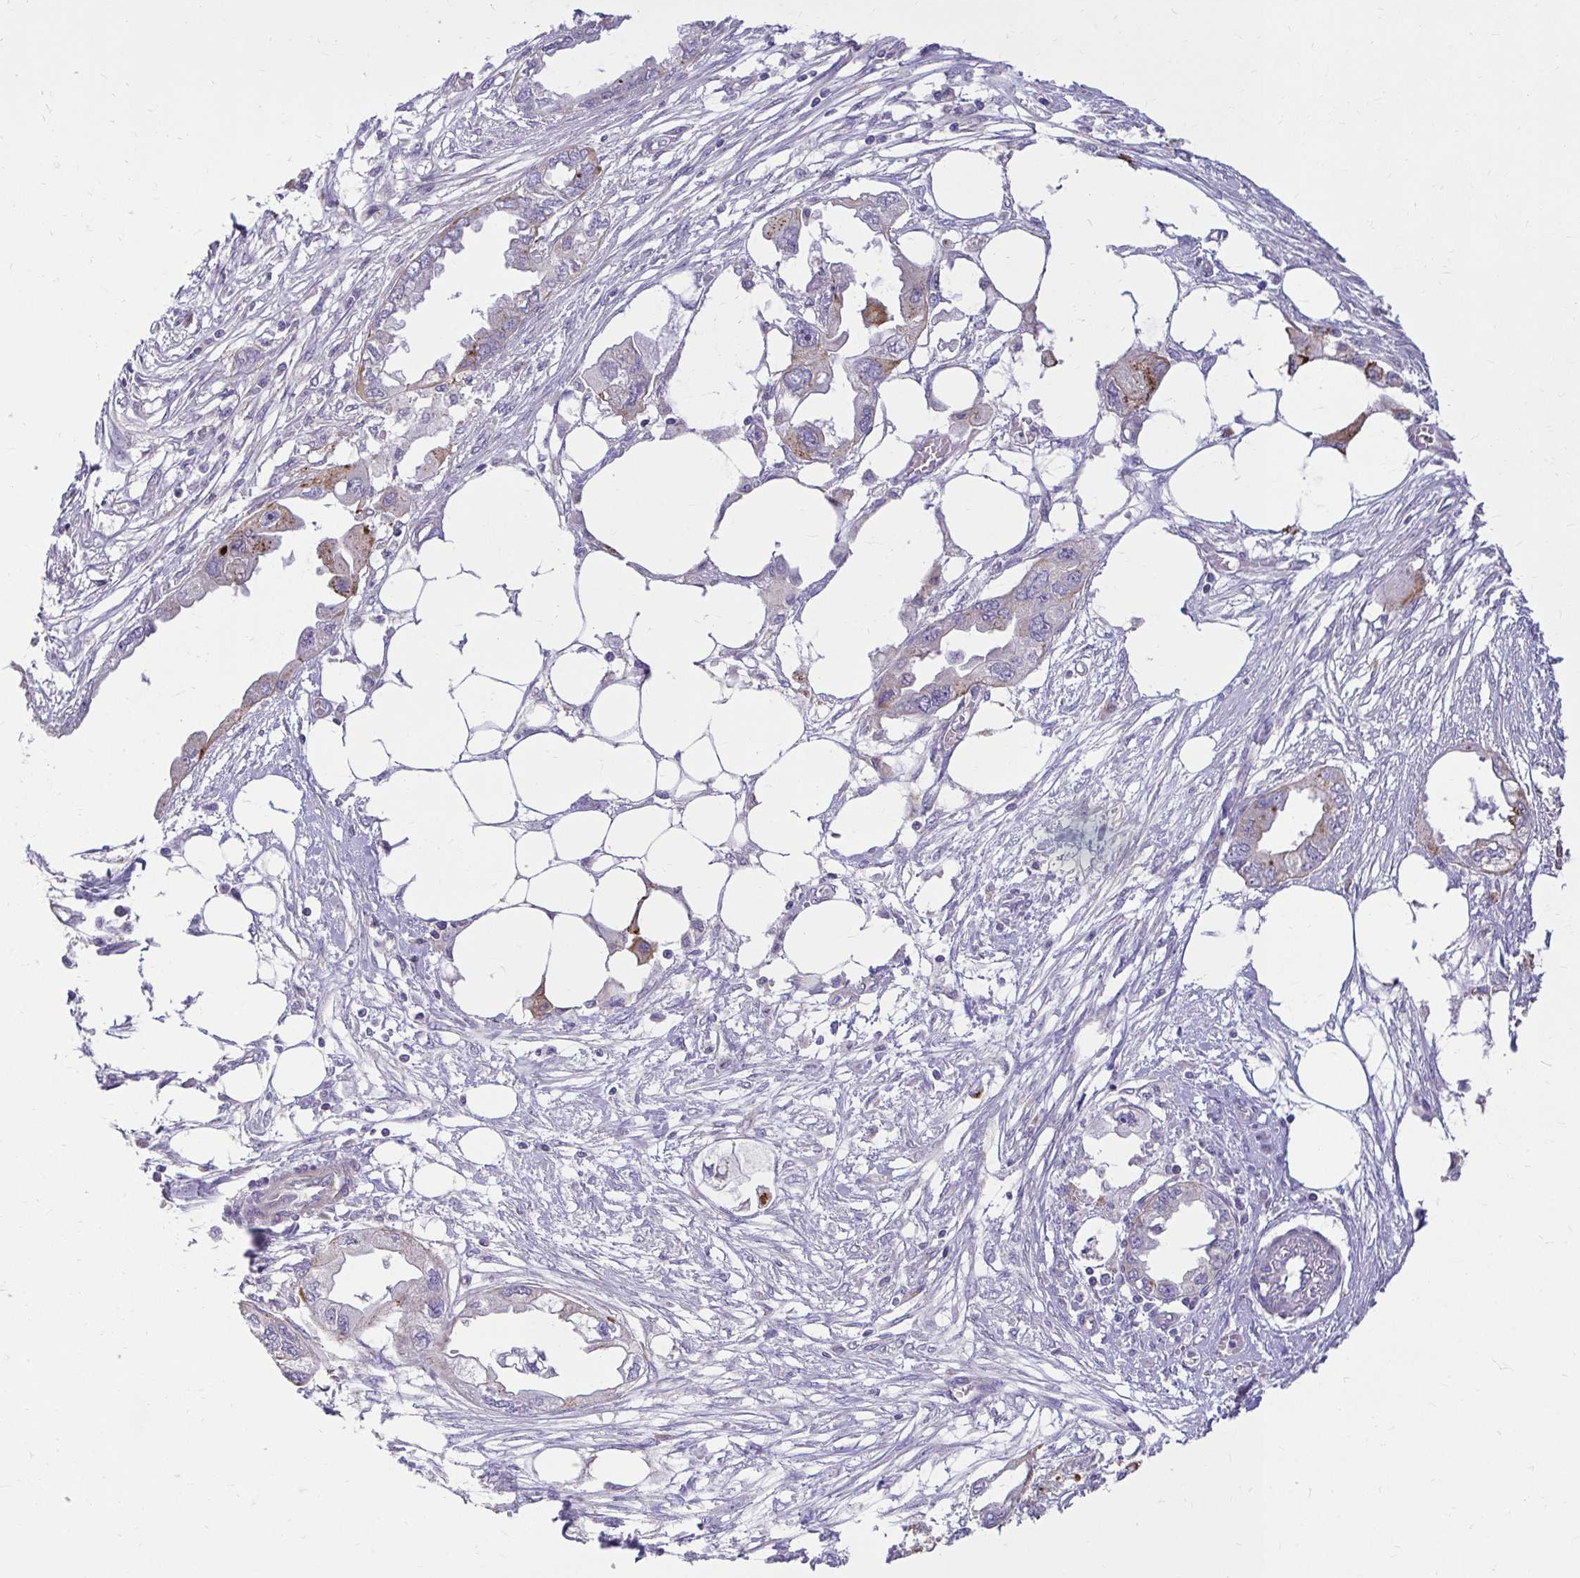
{"staining": {"intensity": "moderate", "quantity": "<25%", "location": "cytoplasmic/membranous"}, "tissue": "endometrial cancer", "cell_type": "Tumor cells", "image_type": "cancer", "snomed": [{"axis": "morphology", "description": "Adenocarcinoma, NOS"}, {"axis": "morphology", "description": "Adenocarcinoma, metastatic, NOS"}, {"axis": "topography", "description": "Adipose tissue"}, {"axis": "topography", "description": "Endometrium"}], "caption": "This histopathology image shows immunohistochemistry staining of human endometrial adenocarcinoma, with low moderate cytoplasmic/membranous expression in approximately <25% of tumor cells.", "gene": "PKN3", "patient": {"sex": "female", "age": 67}}